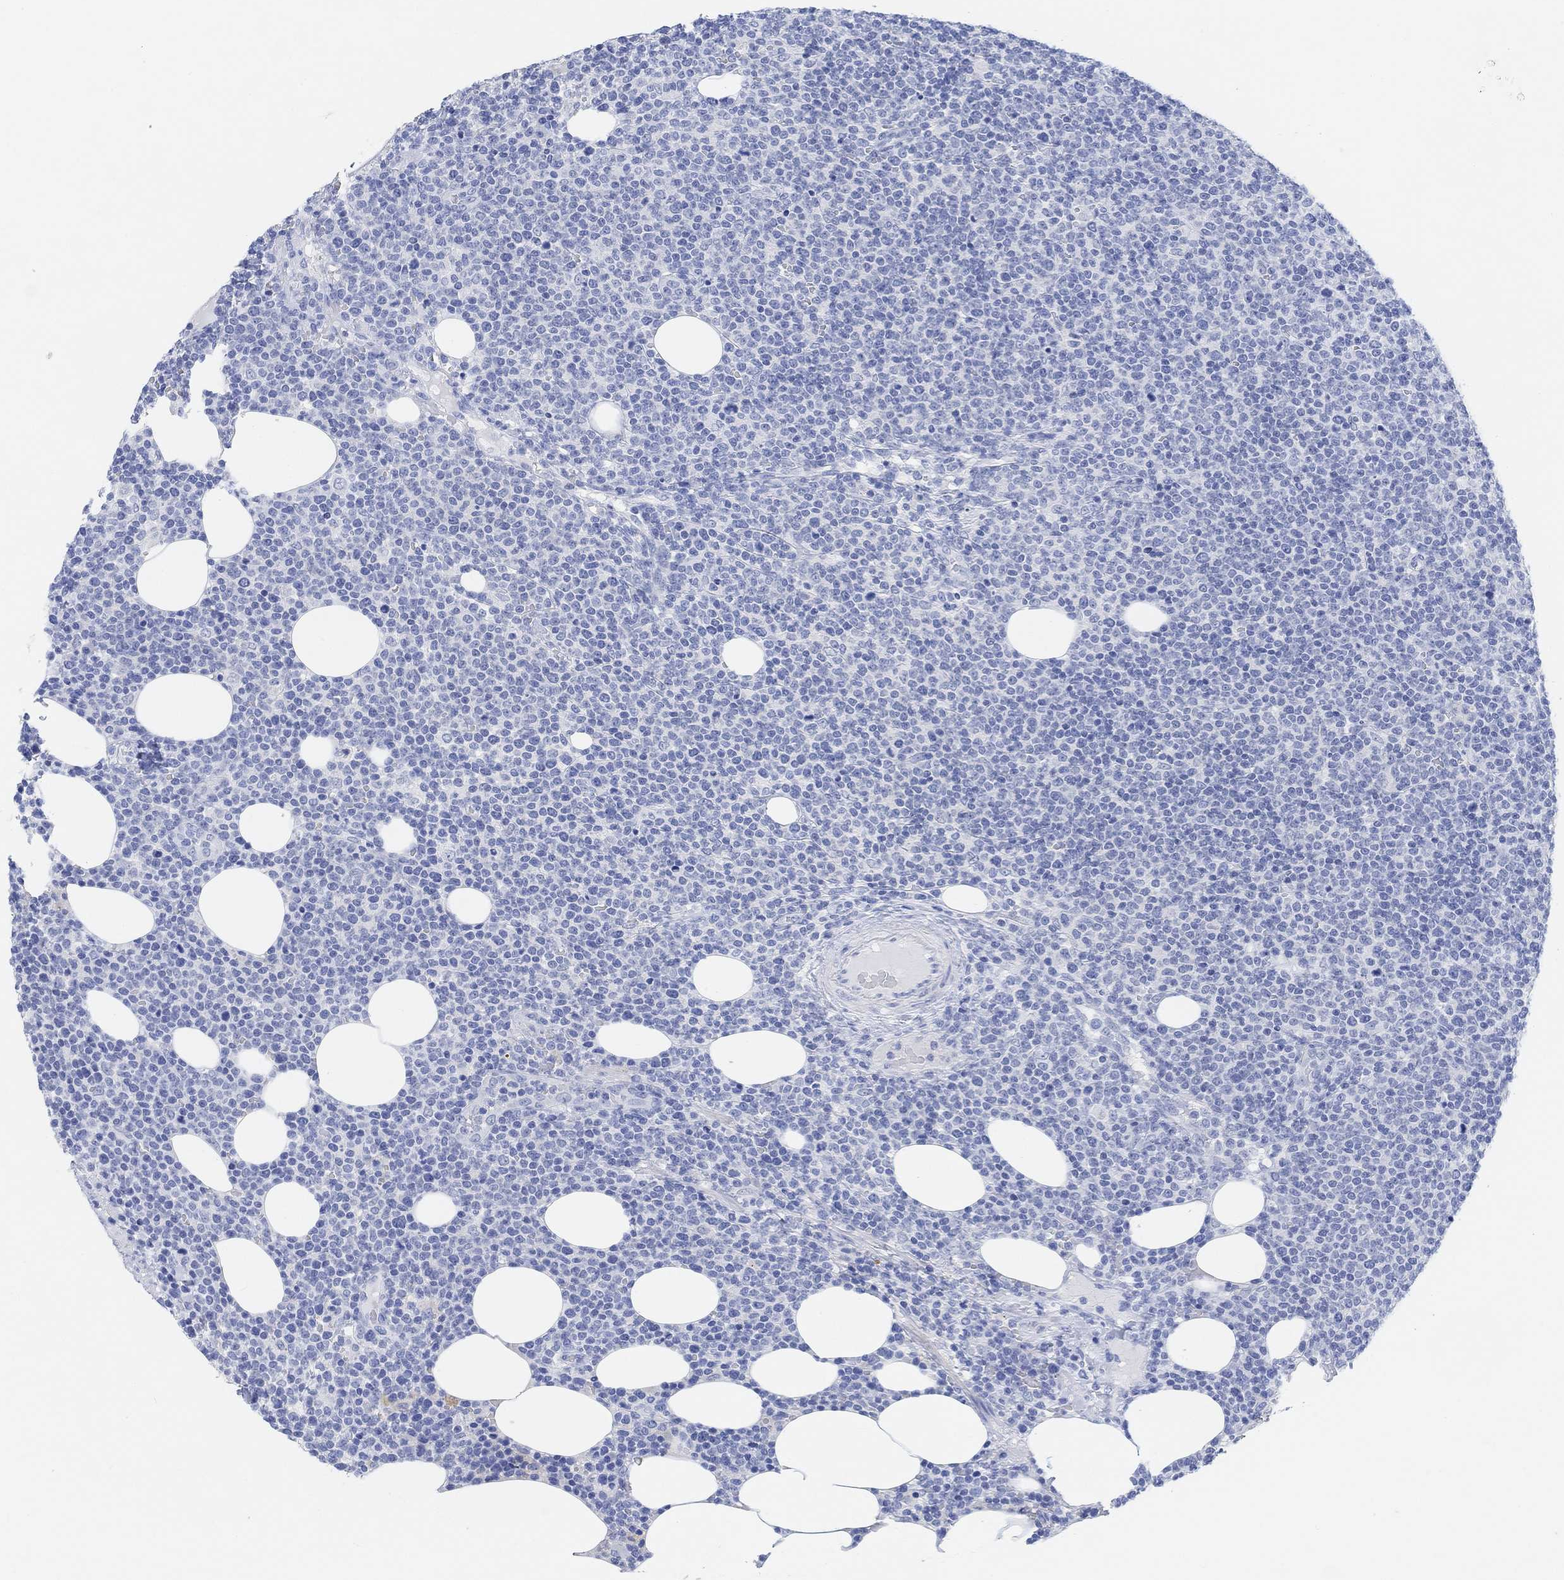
{"staining": {"intensity": "negative", "quantity": "none", "location": "none"}, "tissue": "lymphoma", "cell_type": "Tumor cells", "image_type": "cancer", "snomed": [{"axis": "morphology", "description": "Malignant lymphoma, non-Hodgkin's type, High grade"}, {"axis": "topography", "description": "Lymph node"}], "caption": "Tumor cells show no significant protein expression in malignant lymphoma, non-Hodgkin's type (high-grade).", "gene": "ENO4", "patient": {"sex": "male", "age": 61}}